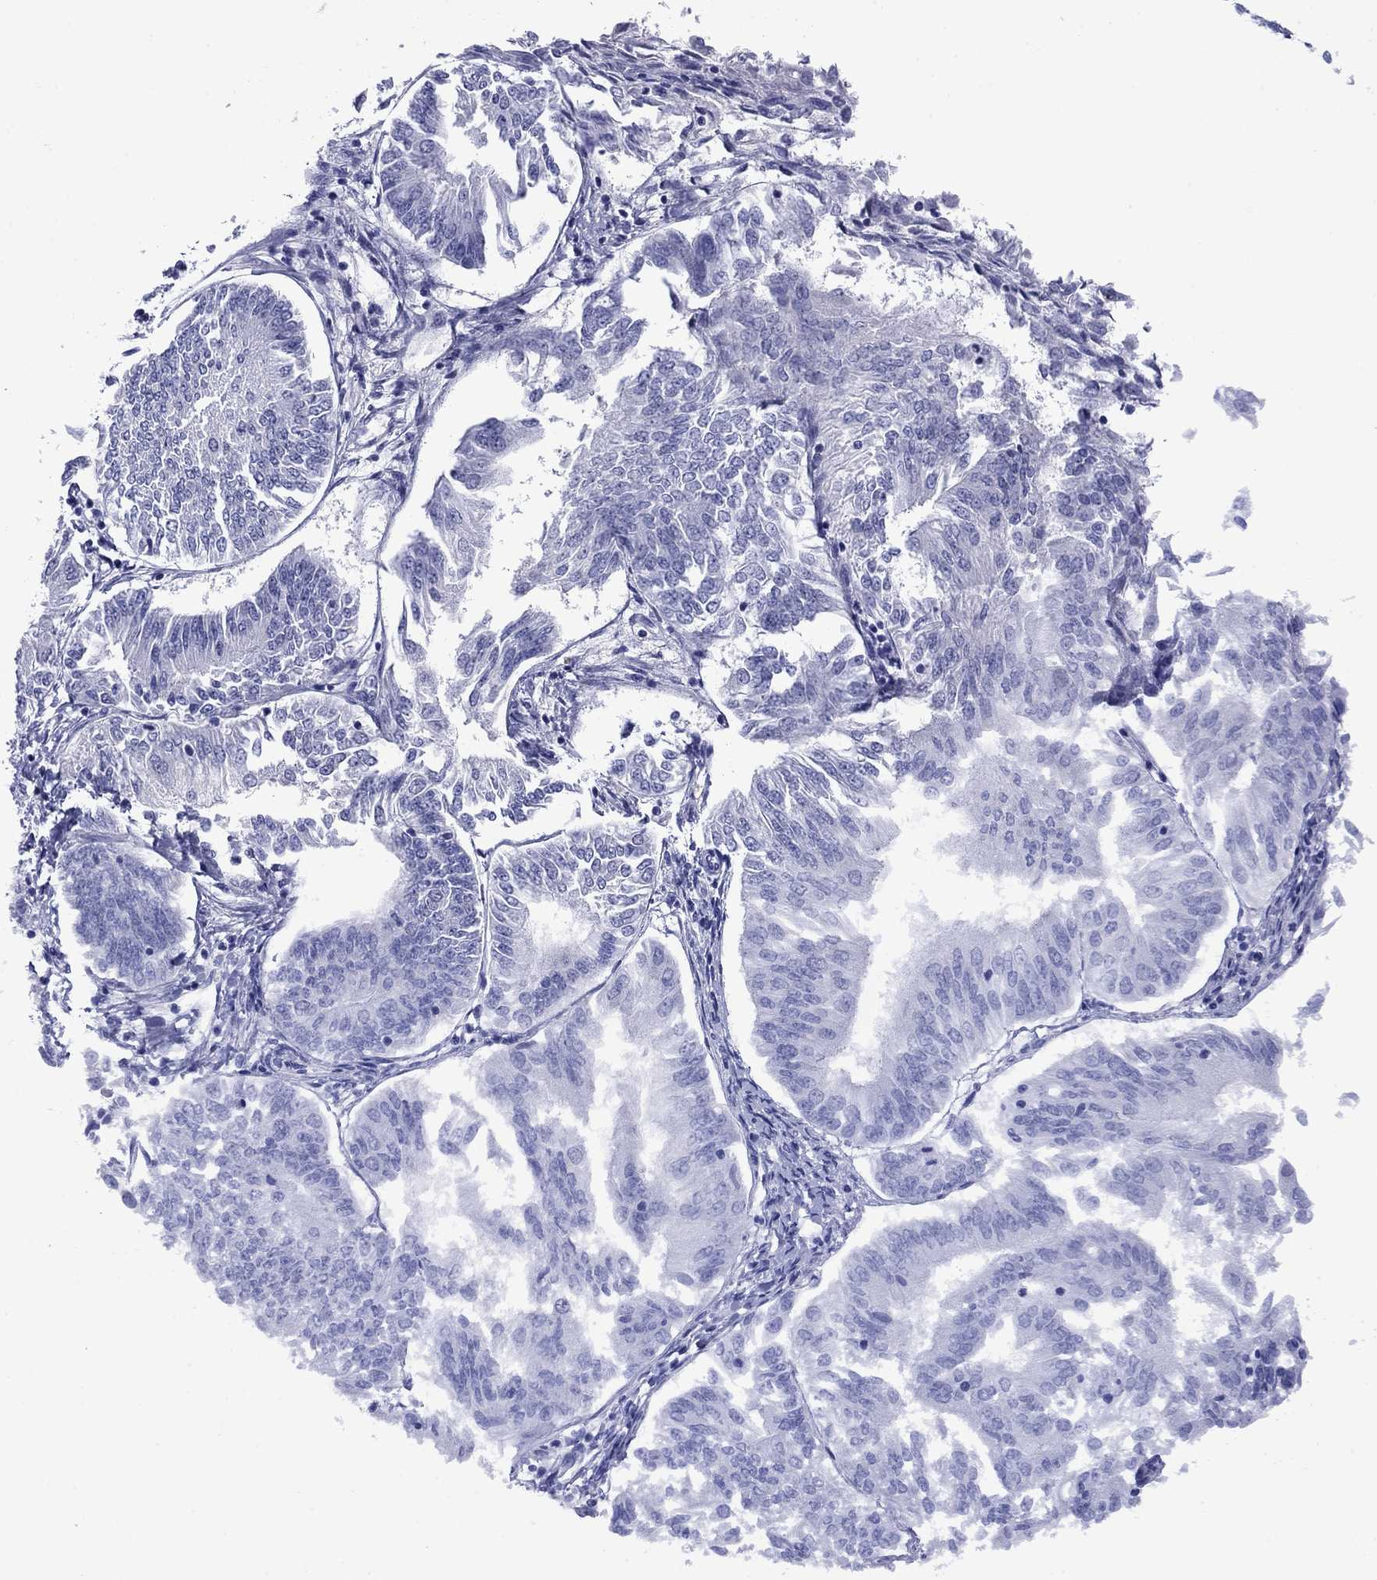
{"staining": {"intensity": "negative", "quantity": "none", "location": "none"}, "tissue": "endometrial cancer", "cell_type": "Tumor cells", "image_type": "cancer", "snomed": [{"axis": "morphology", "description": "Adenocarcinoma, NOS"}, {"axis": "topography", "description": "Endometrium"}], "caption": "Tumor cells show no significant staining in endometrial cancer (adenocarcinoma). The staining was performed using DAB (3,3'-diaminobenzidine) to visualize the protein expression in brown, while the nuclei were stained in blue with hematoxylin (Magnification: 20x).", "gene": "APOA2", "patient": {"sex": "female", "age": 58}}